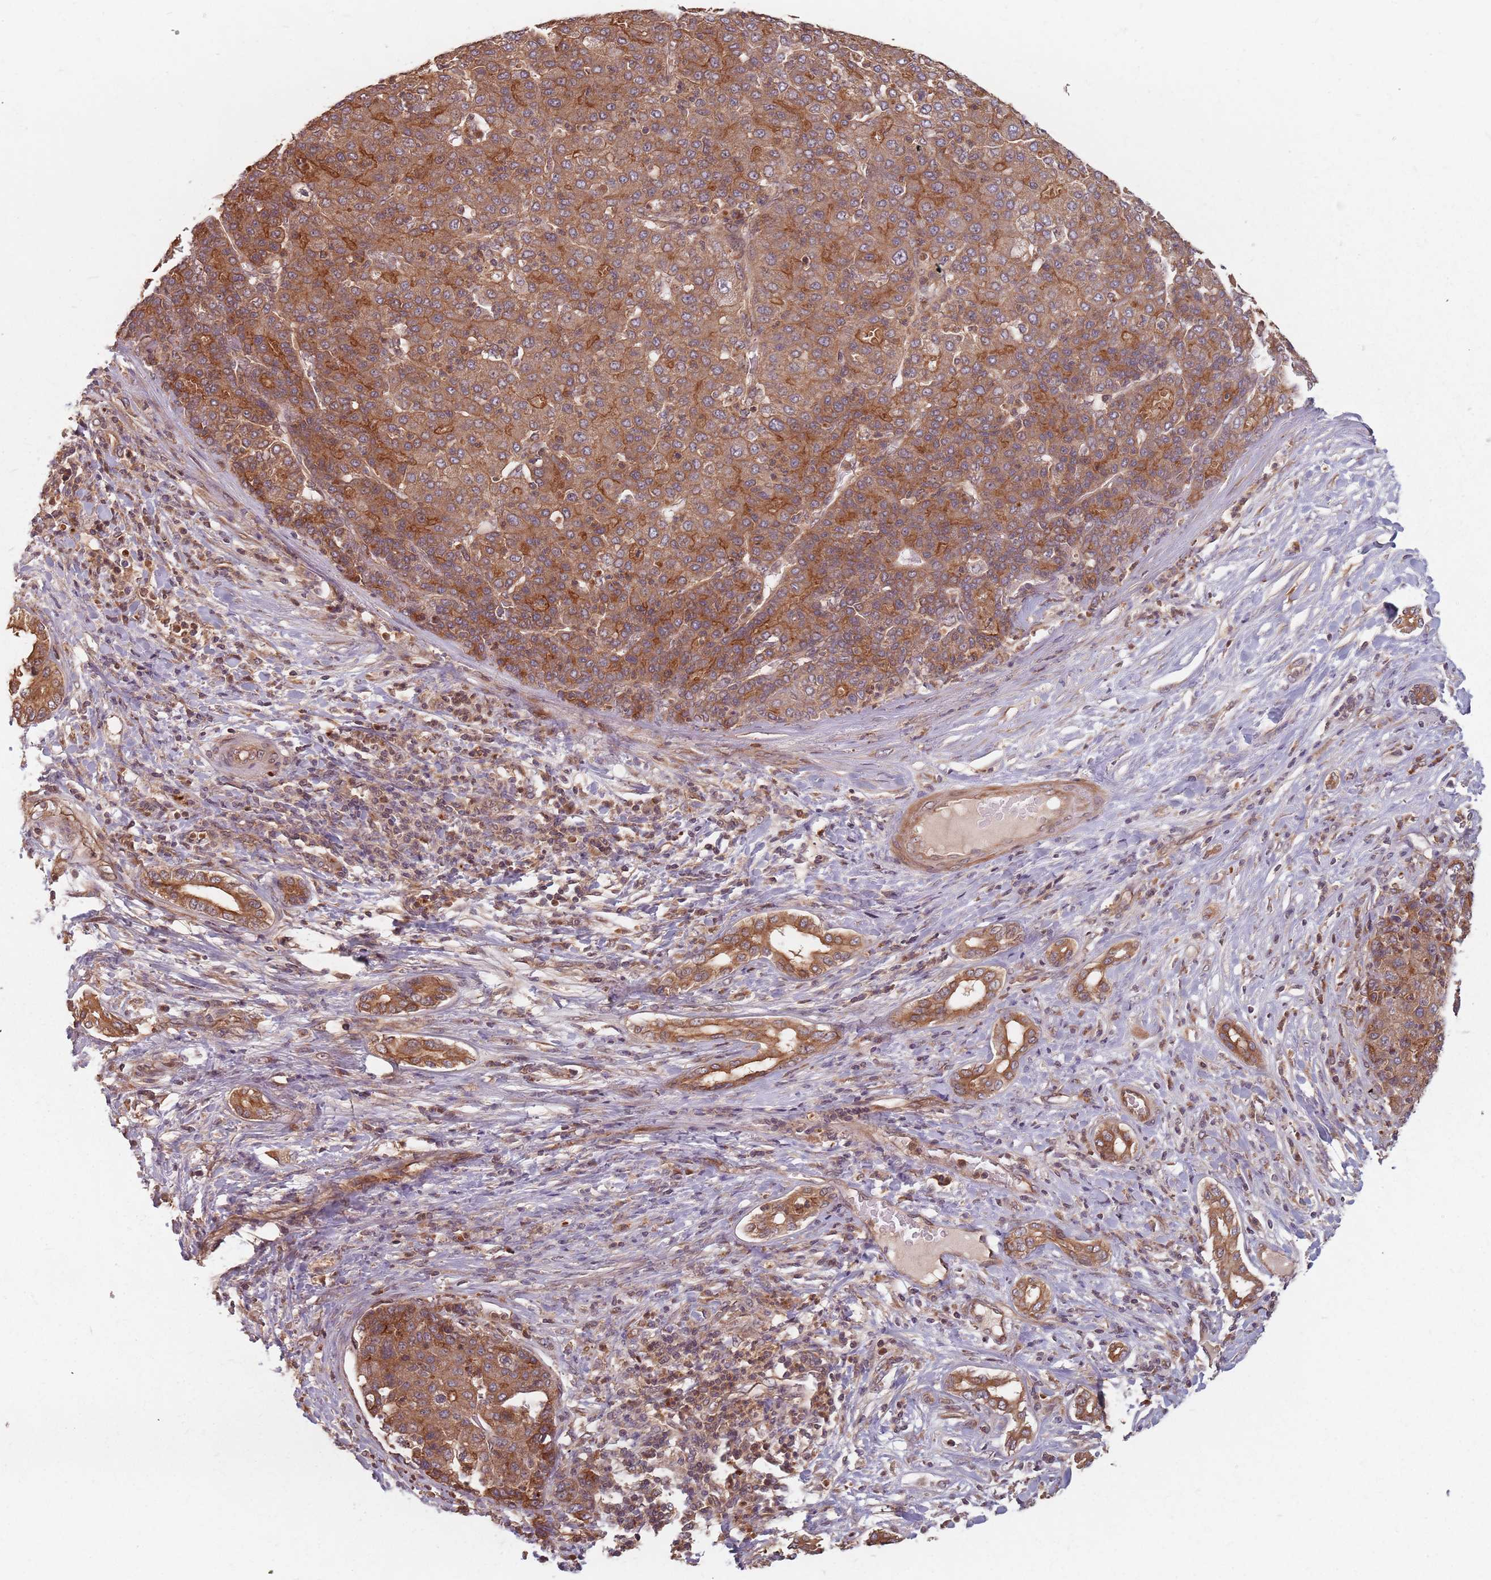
{"staining": {"intensity": "strong", "quantity": ">75%", "location": "cytoplasmic/membranous"}, "tissue": "liver cancer", "cell_type": "Tumor cells", "image_type": "cancer", "snomed": [{"axis": "morphology", "description": "Carcinoma, Hepatocellular, NOS"}, {"axis": "topography", "description": "Liver"}], "caption": "The photomicrograph reveals immunohistochemical staining of liver hepatocellular carcinoma. There is strong cytoplasmic/membranous expression is identified in approximately >75% of tumor cells.", "gene": "C3orf14", "patient": {"sex": "male", "age": 65}}